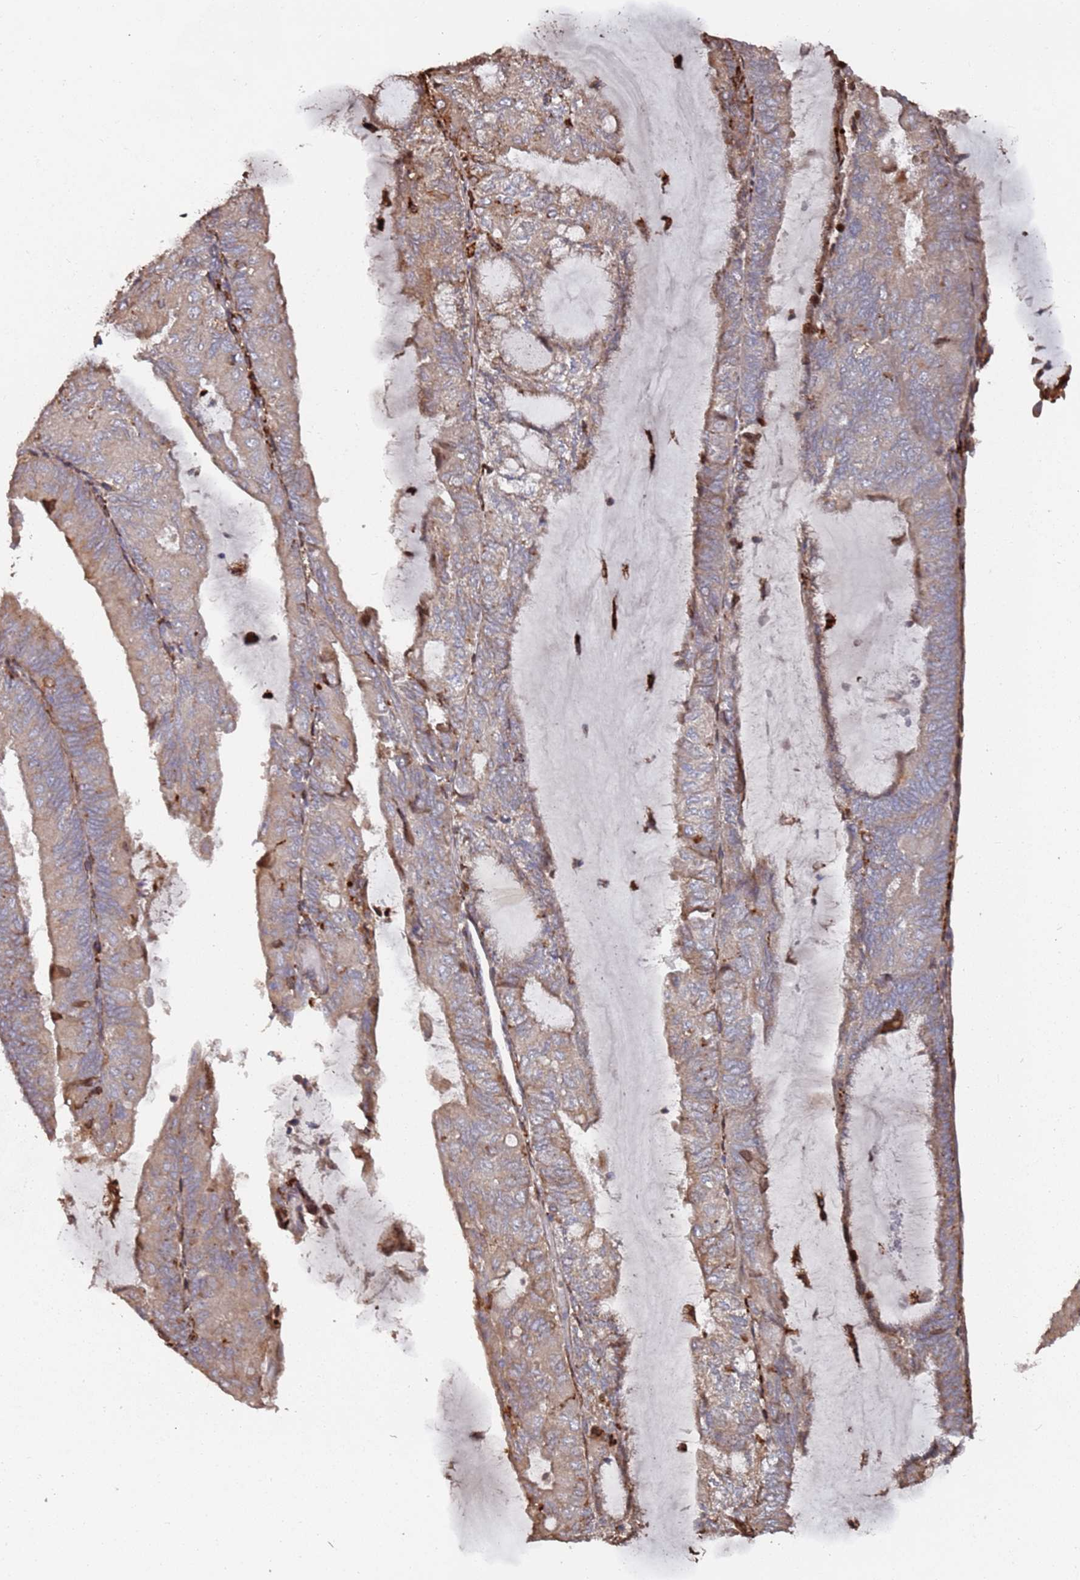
{"staining": {"intensity": "moderate", "quantity": ">75%", "location": "cytoplasmic/membranous"}, "tissue": "endometrial cancer", "cell_type": "Tumor cells", "image_type": "cancer", "snomed": [{"axis": "morphology", "description": "Adenocarcinoma, NOS"}, {"axis": "topography", "description": "Endometrium"}], "caption": "Protein staining of adenocarcinoma (endometrial) tissue displays moderate cytoplasmic/membranous expression in about >75% of tumor cells. Ihc stains the protein in brown and the nuclei are stained blue.", "gene": "LACC1", "patient": {"sex": "female", "age": 81}}